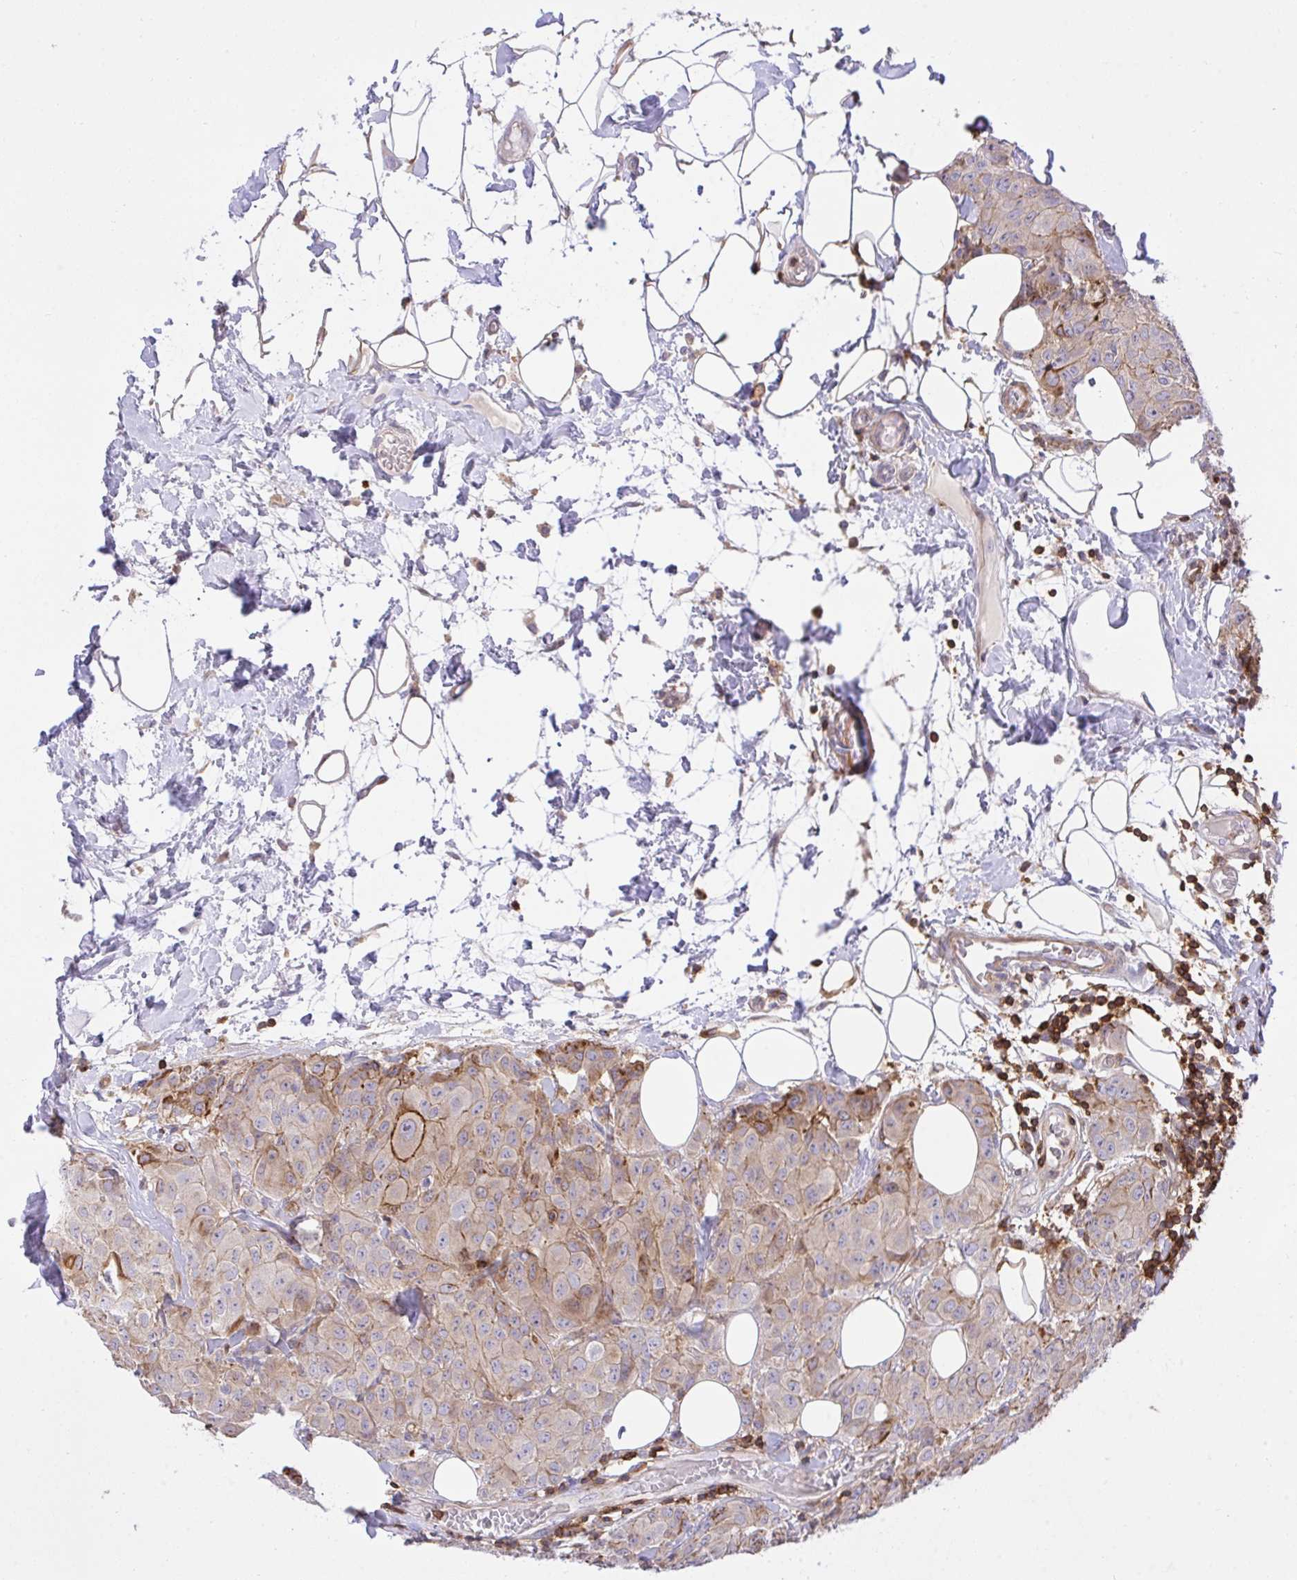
{"staining": {"intensity": "moderate", "quantity": "<25%", "location": "cytoplasmic/membranous"}, "tissue": "breast cancer", "cell_type": "Tumor cells", "image_type": "cancer", "snomed": [{"axis": "morphology", "description": "Duct carcinoma"}, {"axis": "topography", "description": "Breast"}], "caption": "Moderate cytoplasmic/membranous protein expression is seen in approximately <25% of tumor cells in breast invasive ductal carcinoma.", "gene": "ERI1", "patient": {"sex": "female", "age": 43}}